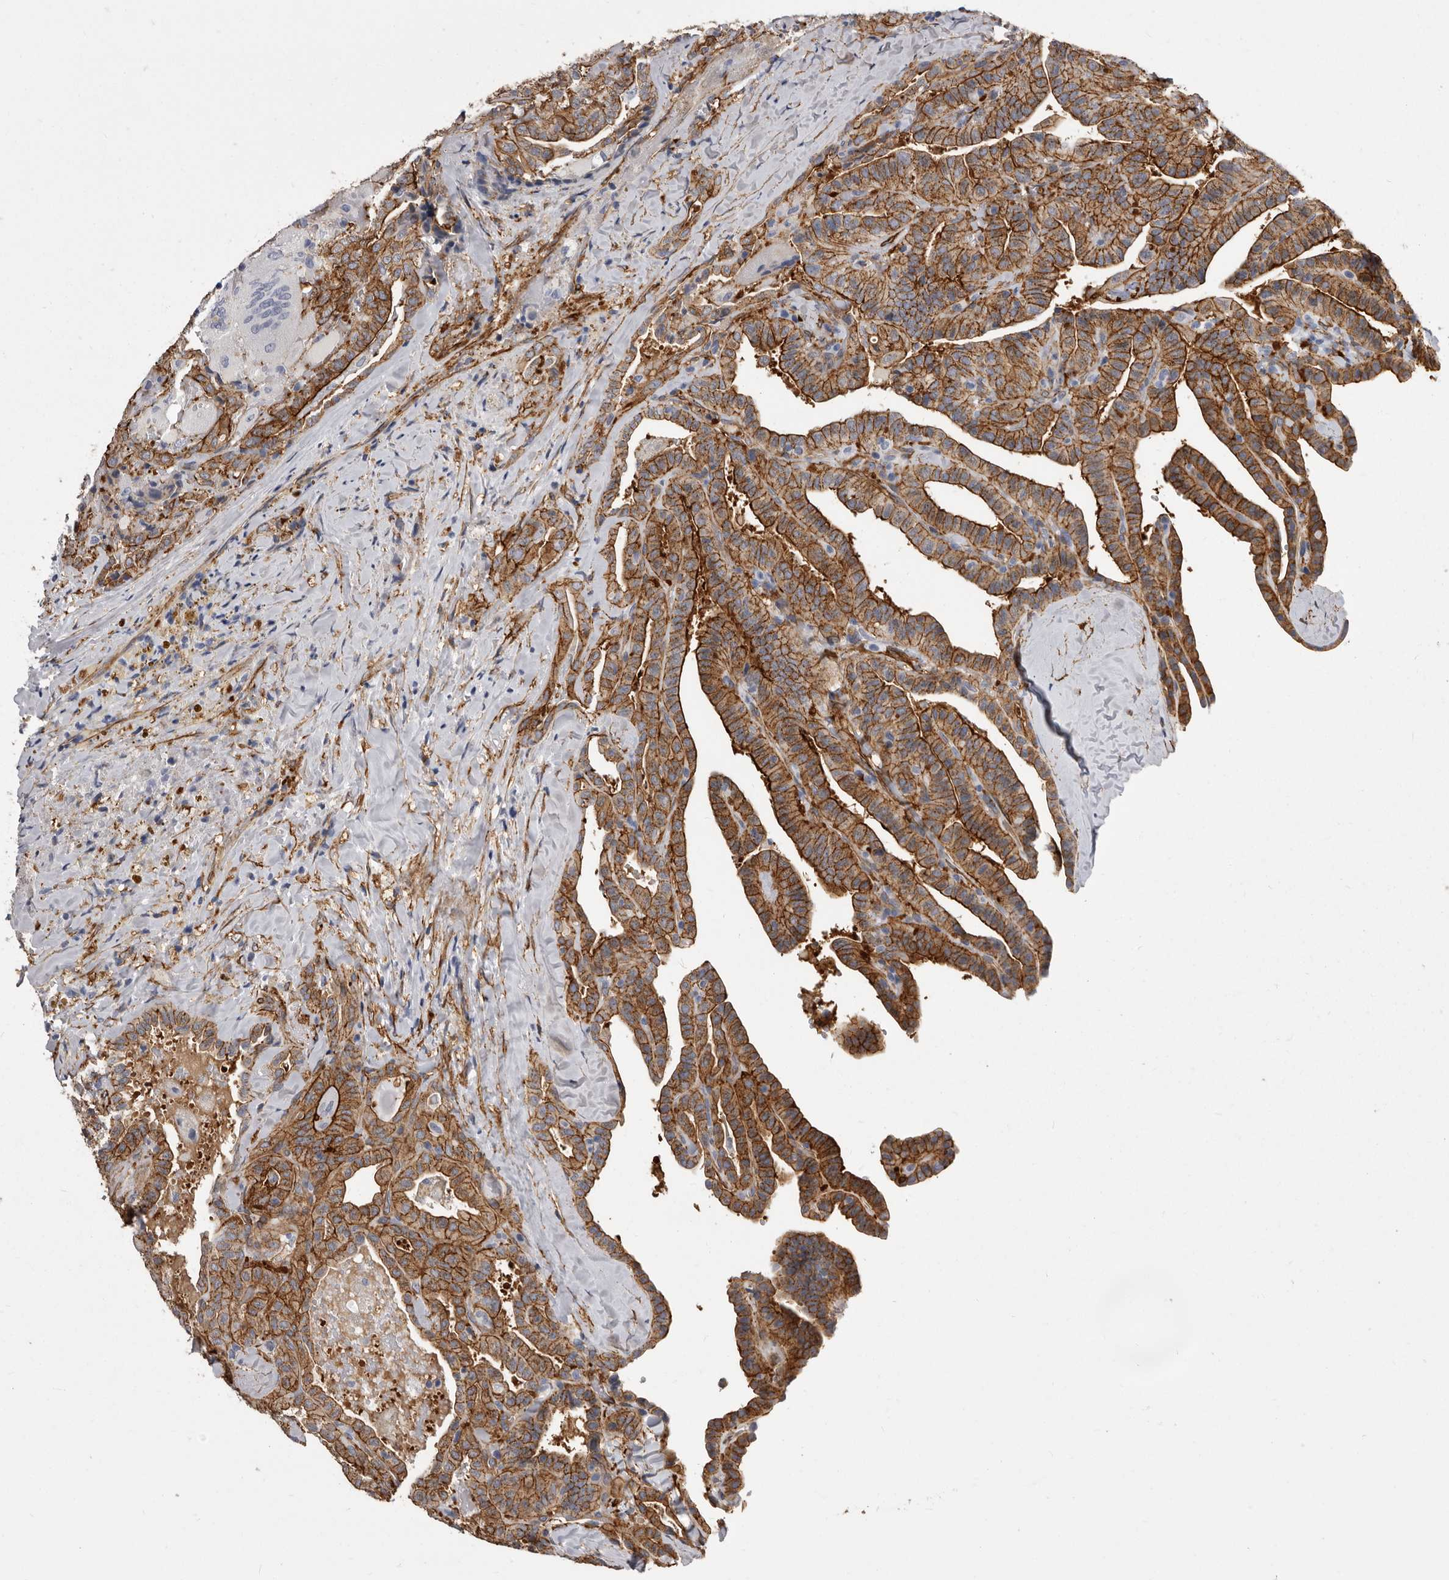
{"staining": {"intensity": "moderate", "quantity": ">75%", "location": "cytoplasmic/membranous"}, "tissue": "thyroid cancer", "cell_type": "Tumor cells", "image_type": "cancer", "snomed": [{"axis": "morphology", "description": "Papillary adenocarcinoma, NOS"}, {"axis": "topography", "description": "Thyroid gland"}], "caption": "Human thyroid papillary adenocarcinoma stained with a protein marker displays moderate staining in tumor cells.", "gene": "ENAH", "patient": {"sex": "male", "age": 77}}